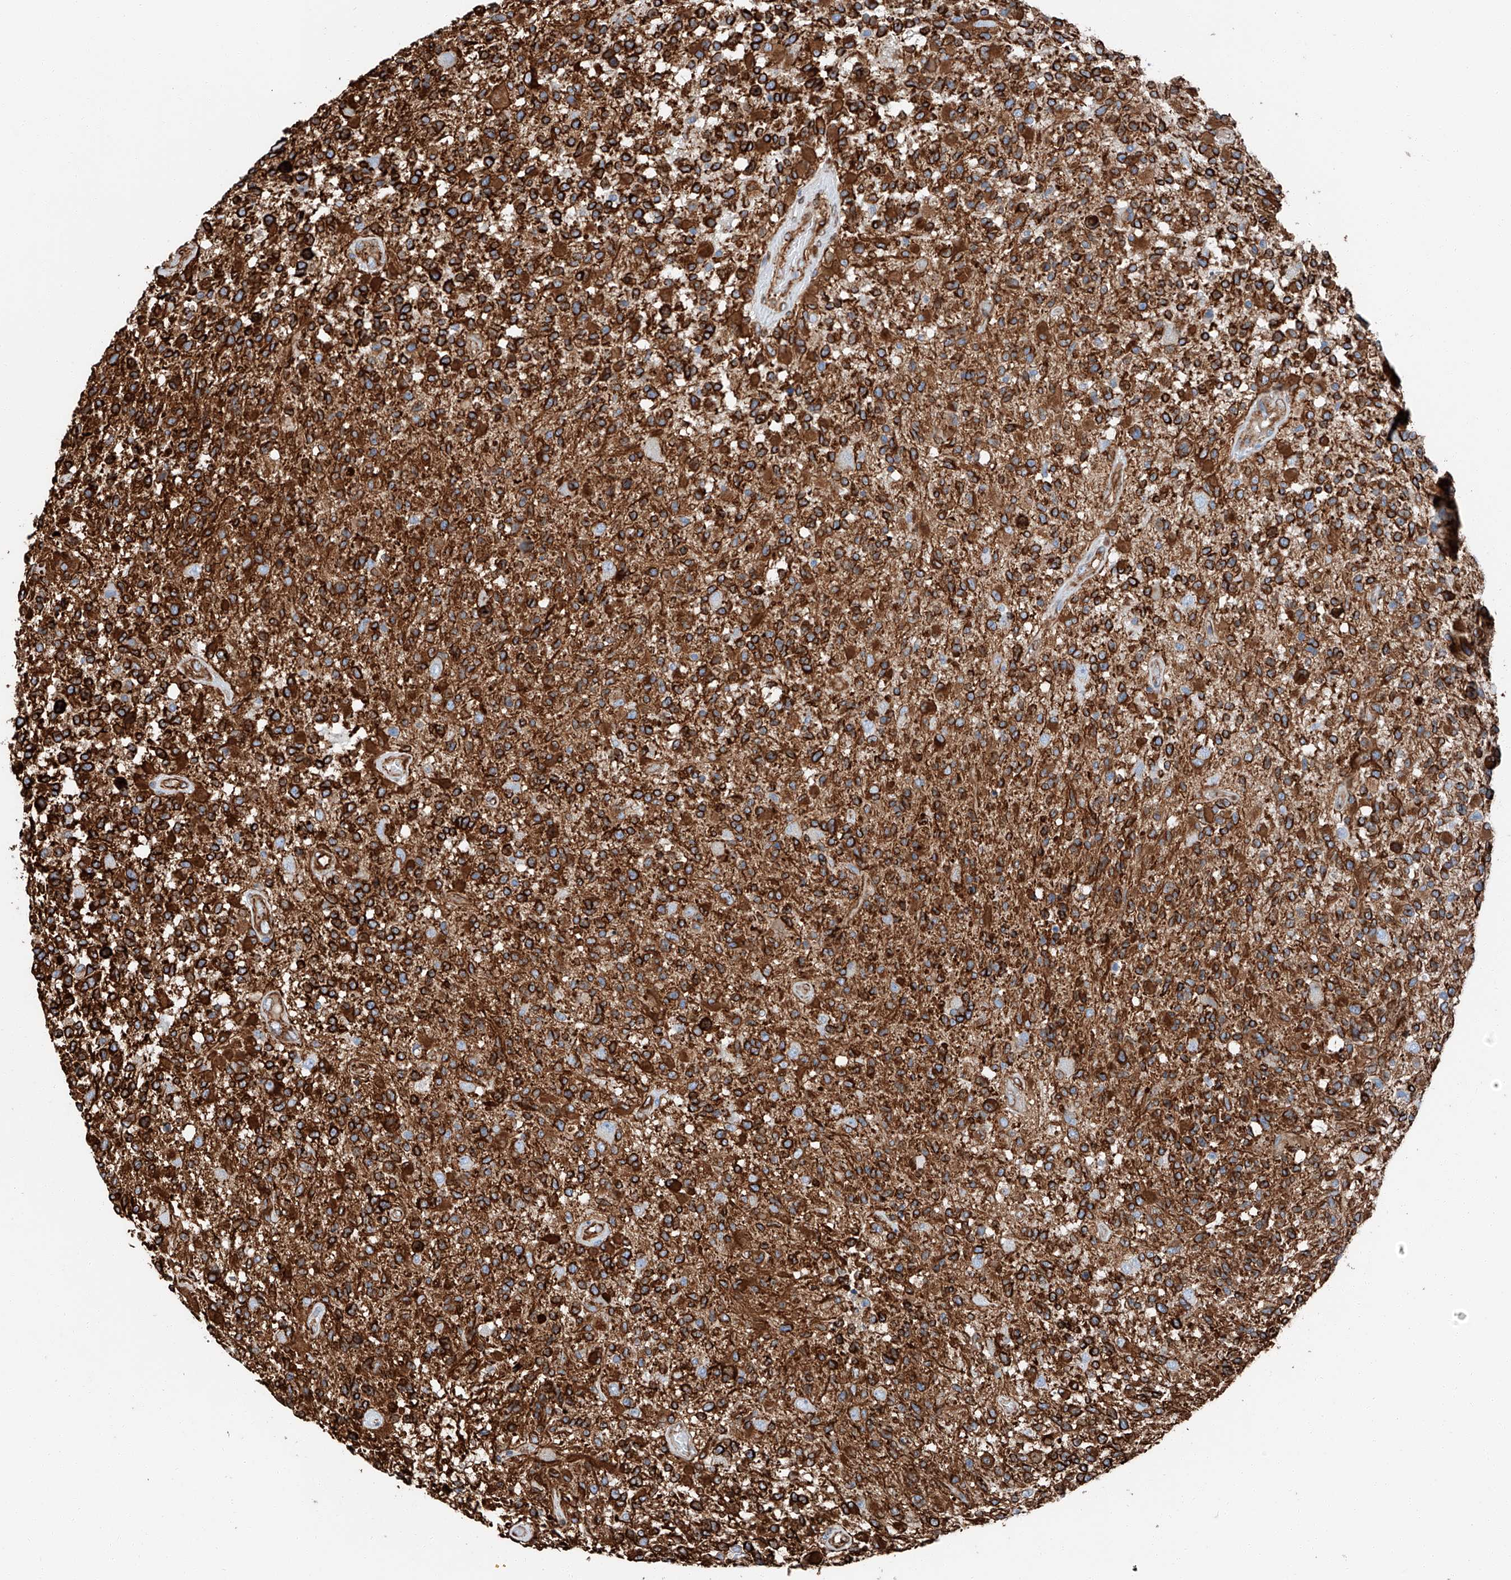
{"staining": {"intensity": "strong", "quantity": ">75%", "location": "cytoplasmic/membranous"}, "tissue": "glioma", "cell_type": "Tumor cells", "image_type": "cancer", "snomed": [{"axis": "morphology", "description": "Glioma, malignant, High grade"}, {"axis": "morphology", "description": "Glioblastoma, NOS"}, {"axis": "topography", "description": "Brain"}], "caption": "Immunohistochemistry histopathology image of glioma stained for a protein (brown), which exhibits high levels of strong cytoplasmic/membranous positivity in about >75% of tumor cells.", "gene": "ZNF804A", "patient": {"sex": "male", "age": 60}}